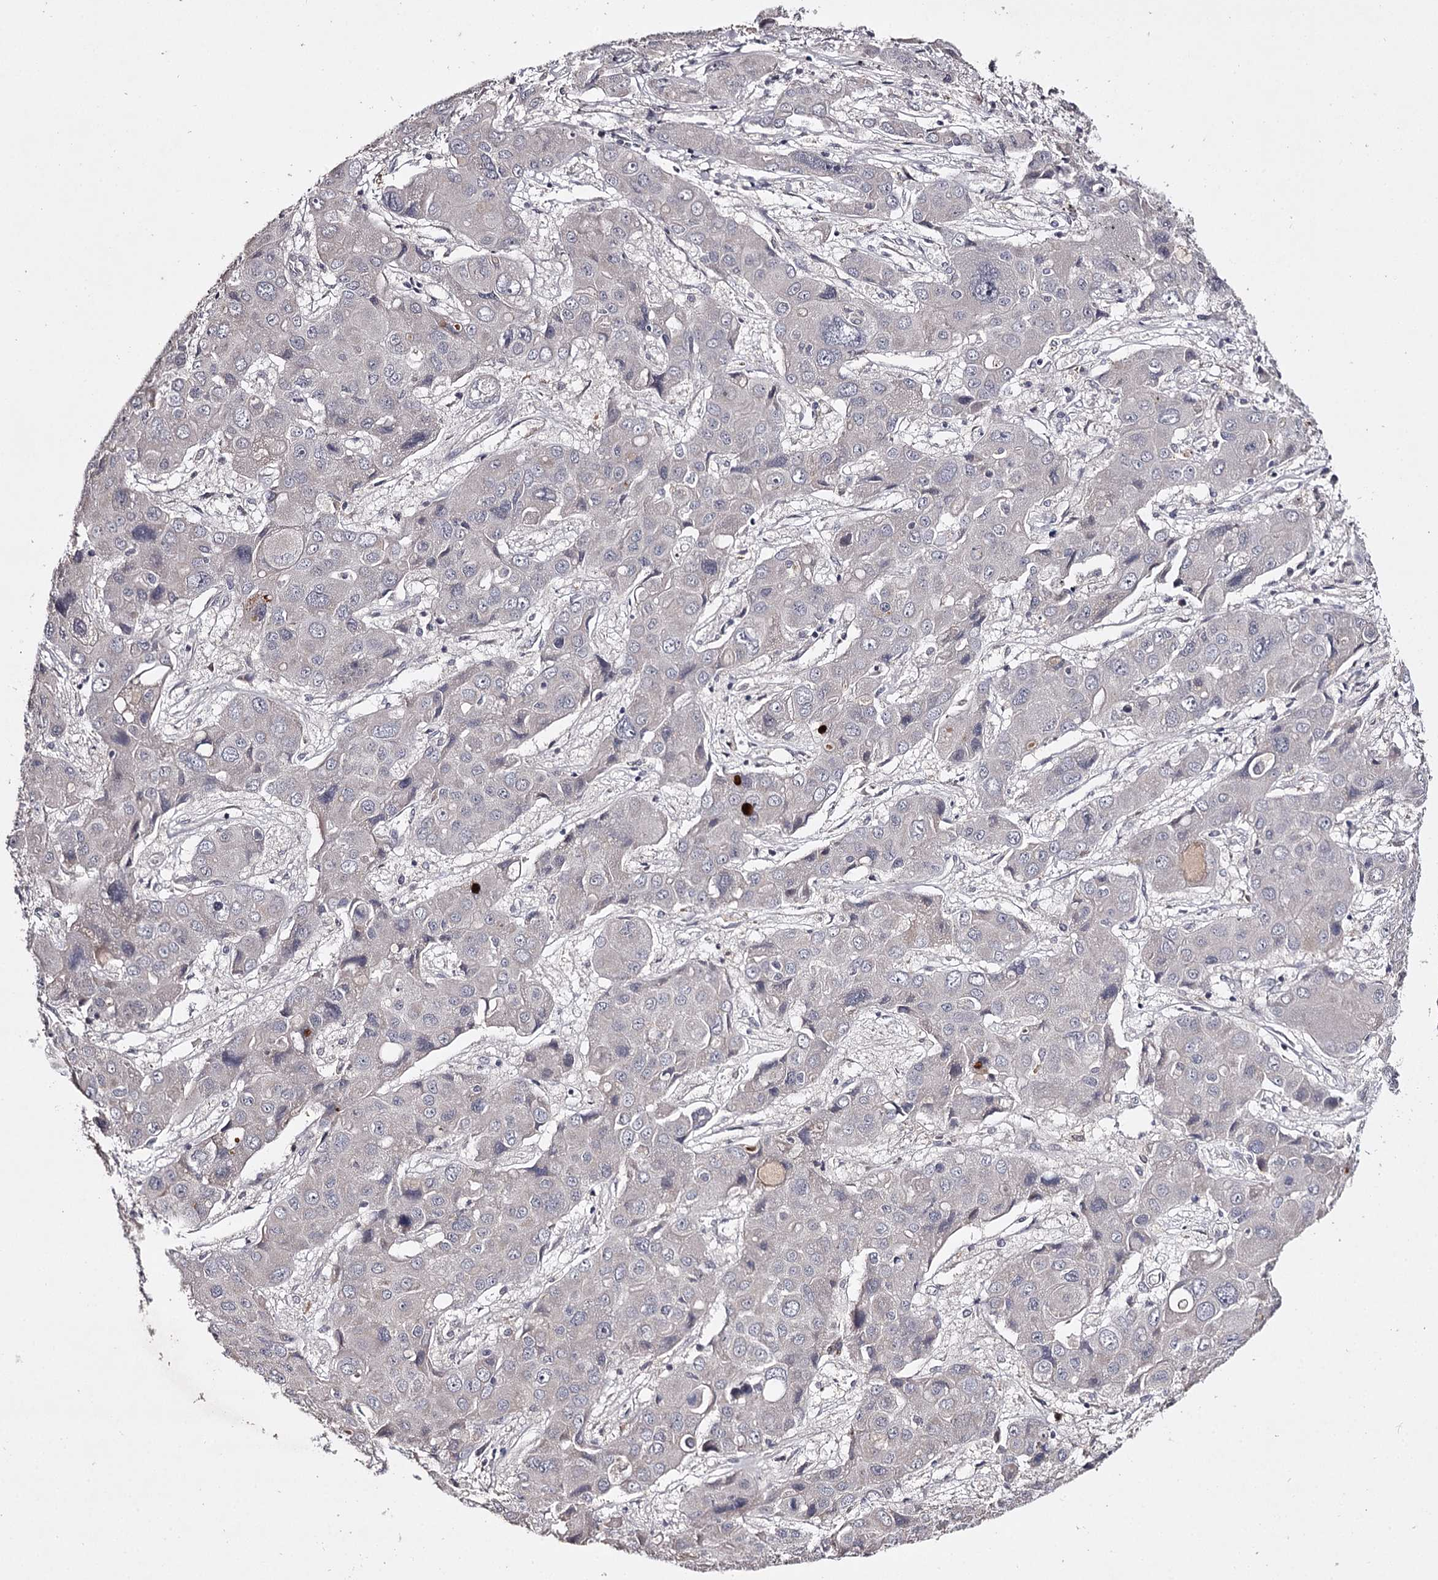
{"staining": {"intensity": "negative", "quantity": "none", "location": "none"}, "tissue": "liver cancer", "cell_type": "Tumor cells", "image_type": "cancer", "snomed": [{"axis": "morphology", "description": "Cholangiocarcinoma"}, {"axis": "topography", "description": "Liver"}], "caption": "Immunohistochemistry micrograph of neoplastic tissue: liver cancer (cholangiocarcinoma) stained with DAB shows no significant protein staining in tumor cells.", "gene": "PRM2", "patient": {"sex": "male", "age": 67}}